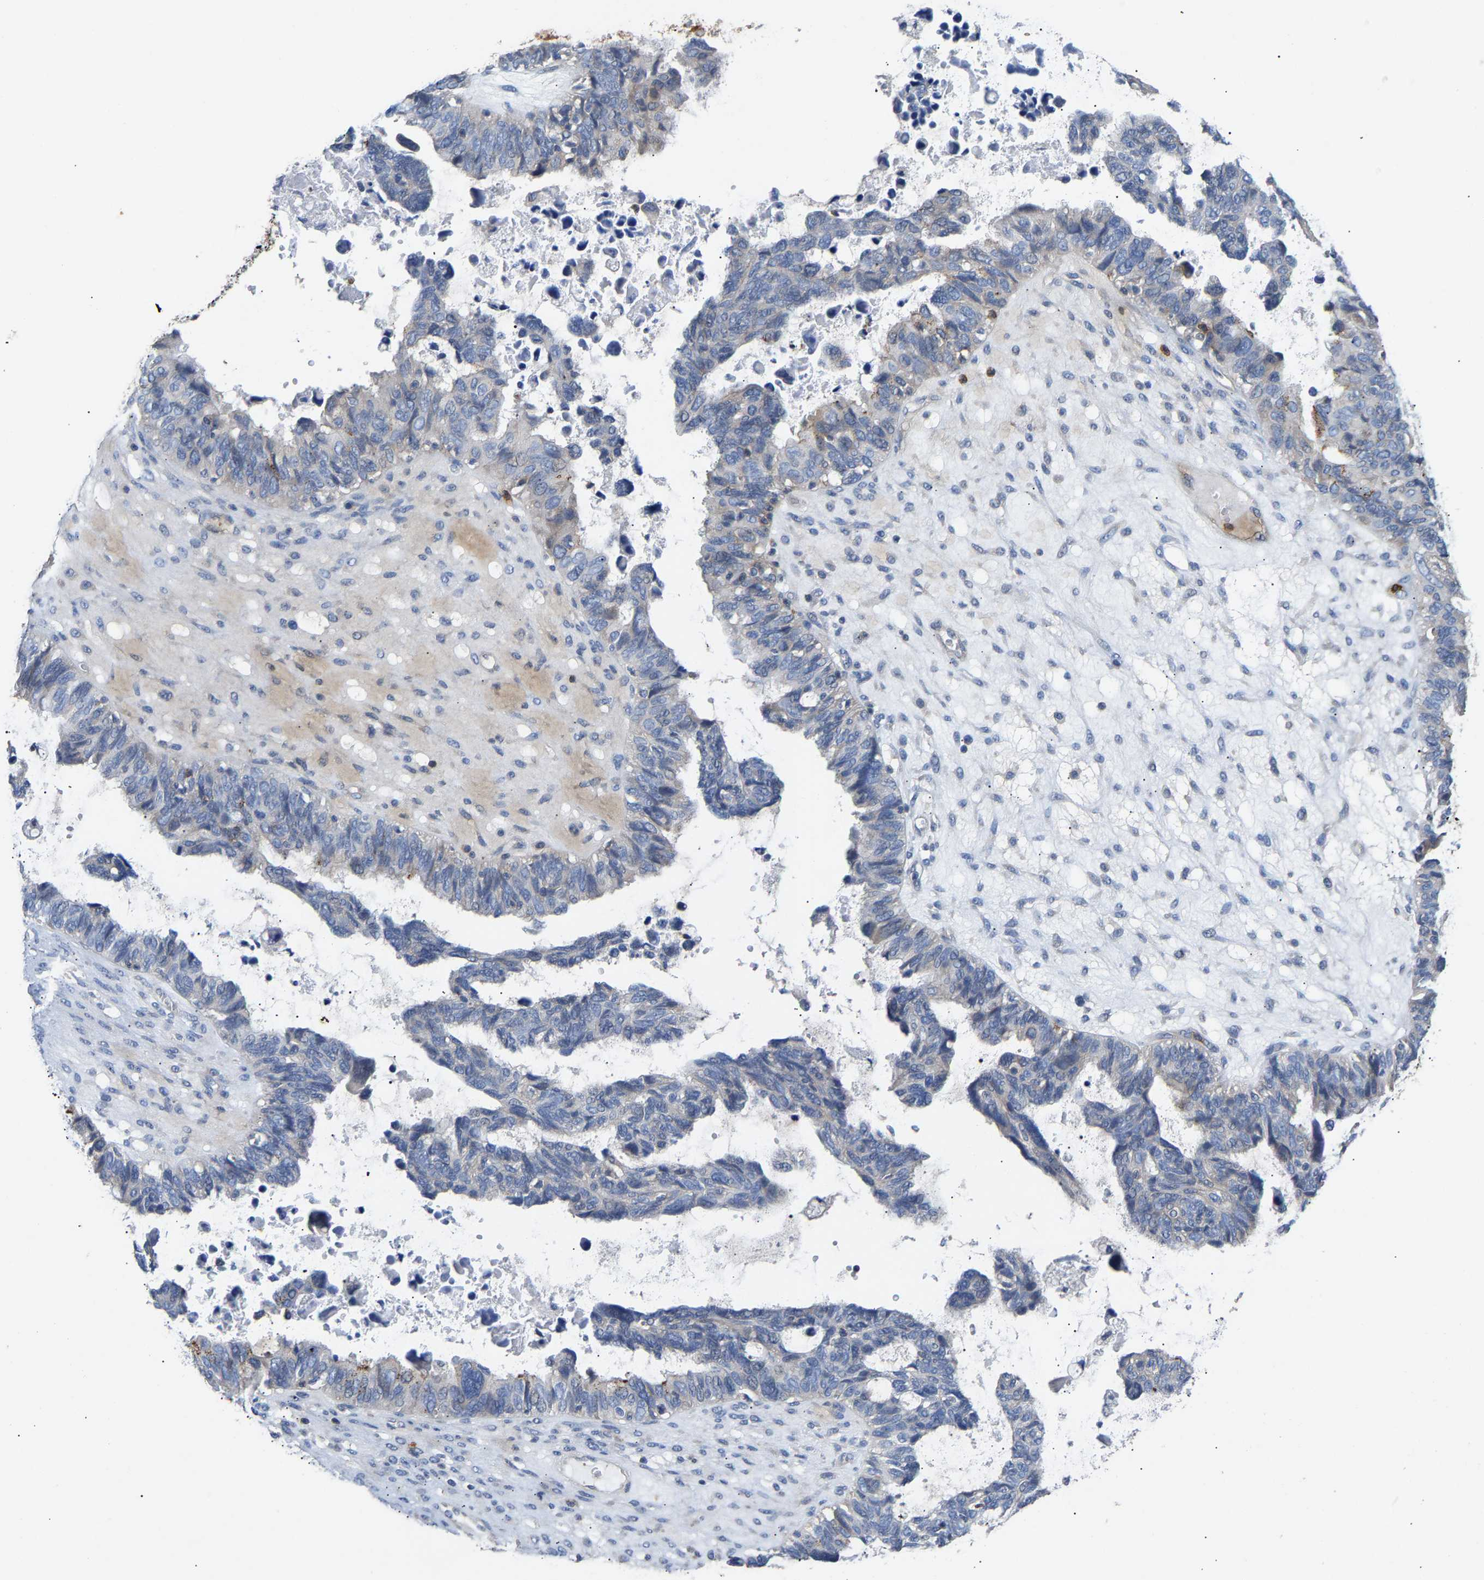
{"staining": {"intensity": "negative", "quantity": "none", "location": "none"}, "tissue": "ovarian cancer", "cell_type": "Tumor cells", "image_type": "cancer", "snomed": [{"axis": "morphology", "description": "Cystadenocarcinoma, serous, NOS"}, {"axis": "topography", "description": "Ovary"}], "caption": "Immunohistochemical staining of ovarian serous cystadenocarcinoma displays no significant staining in tumor cells.", "gene": "CCDC171", "patient": {"sex": "female", "age": 79}}